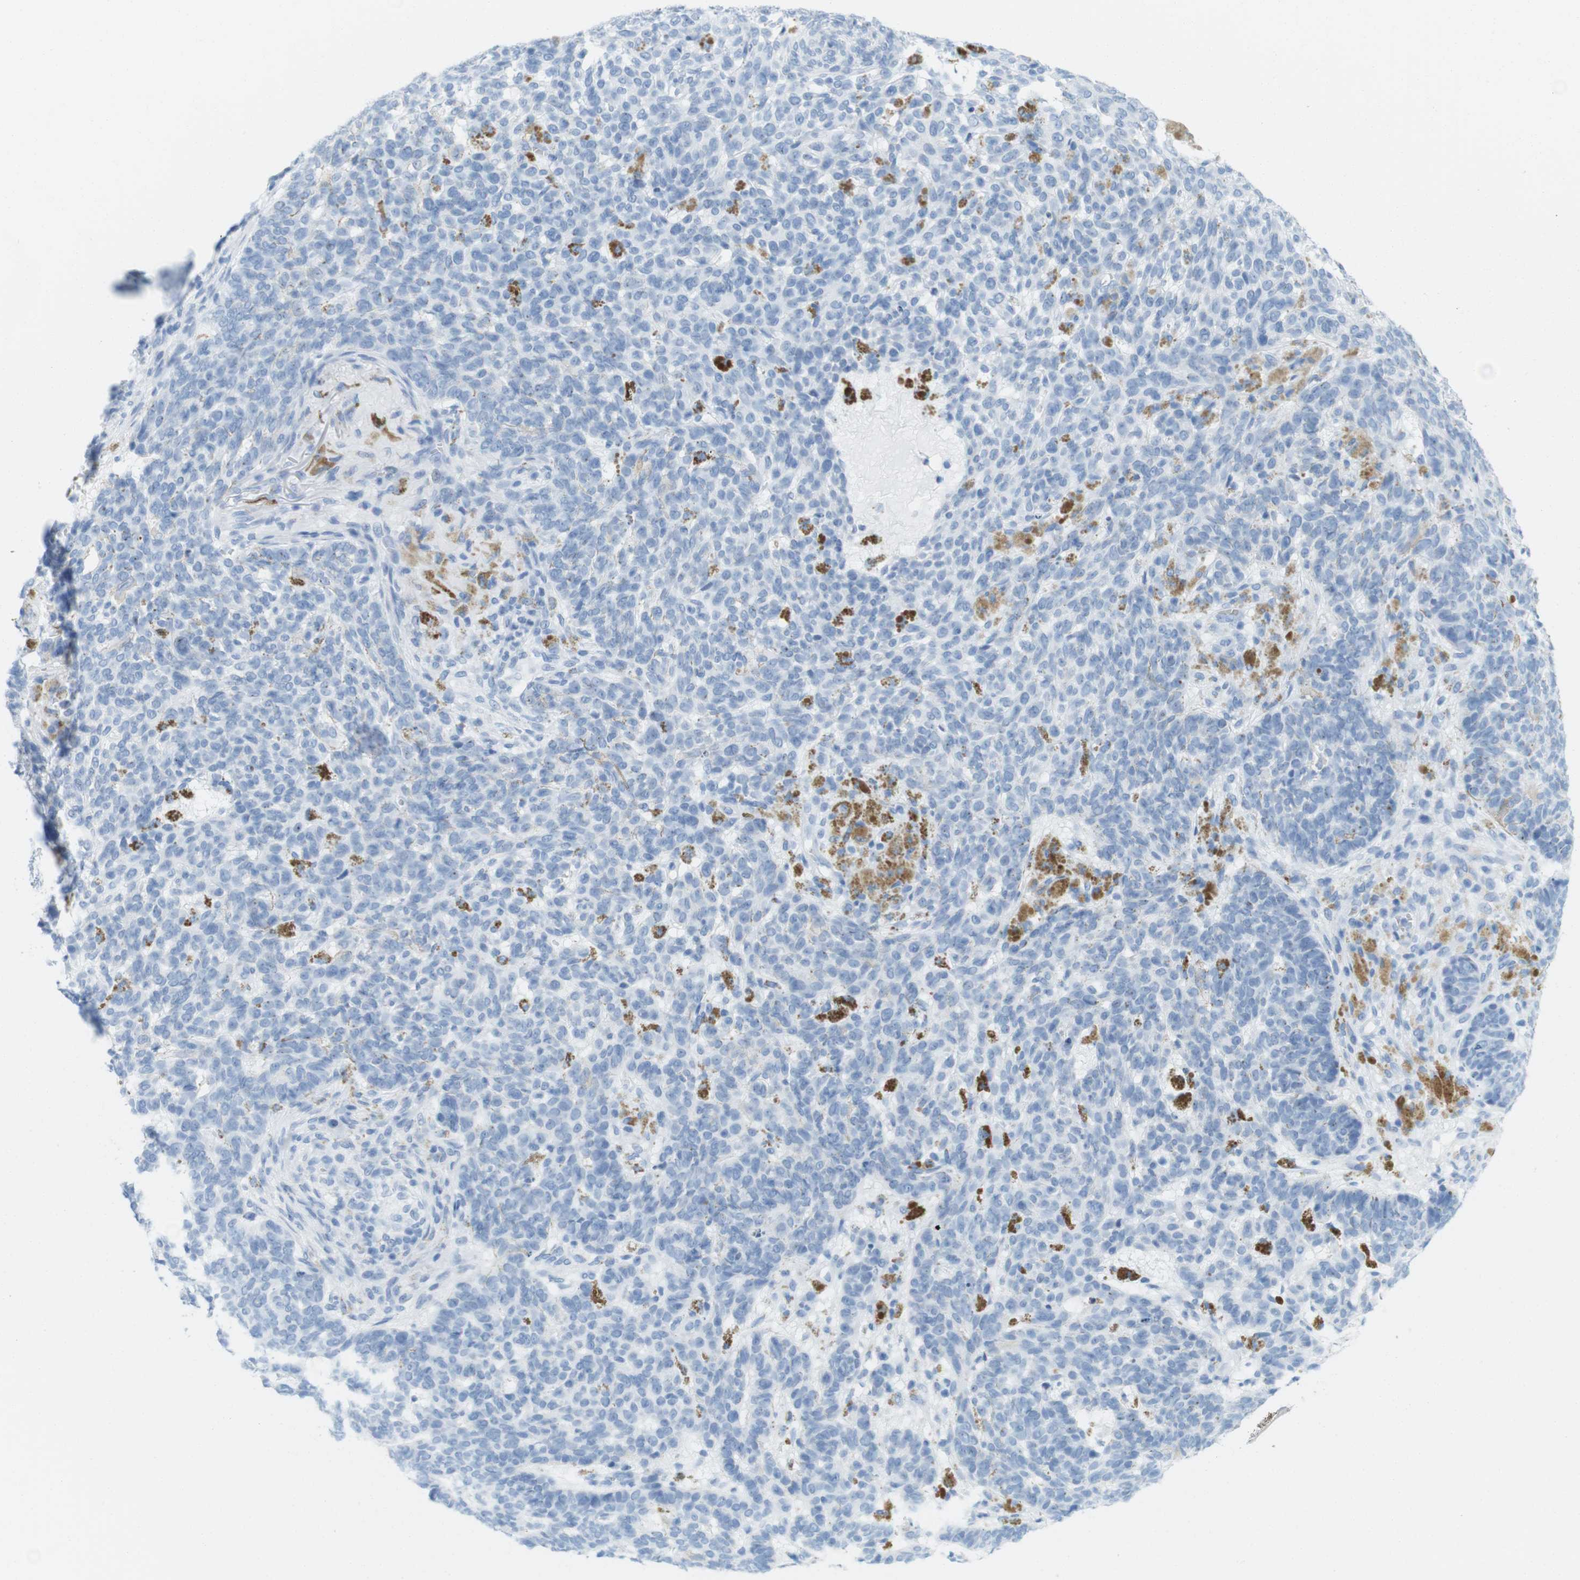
{"staining": {"intensity": "negative", "quantity": "none", "location": "none"}, "tissue": "skin cancer", "cell_type": "Tumor cells", "image_type": "cancer", "snomed": [{"axis": "morphology", "description": "Basal cell carcinoma"}, {"axis": "topography", "description": "Skin"}], "caption": "Immunohistochemical staining of human skin cancer (basal cell carcinoma) reveals no significant expression in tumor cells.", "gene": "TNNT2", "patient": {"sex": "male", "age": 85}}